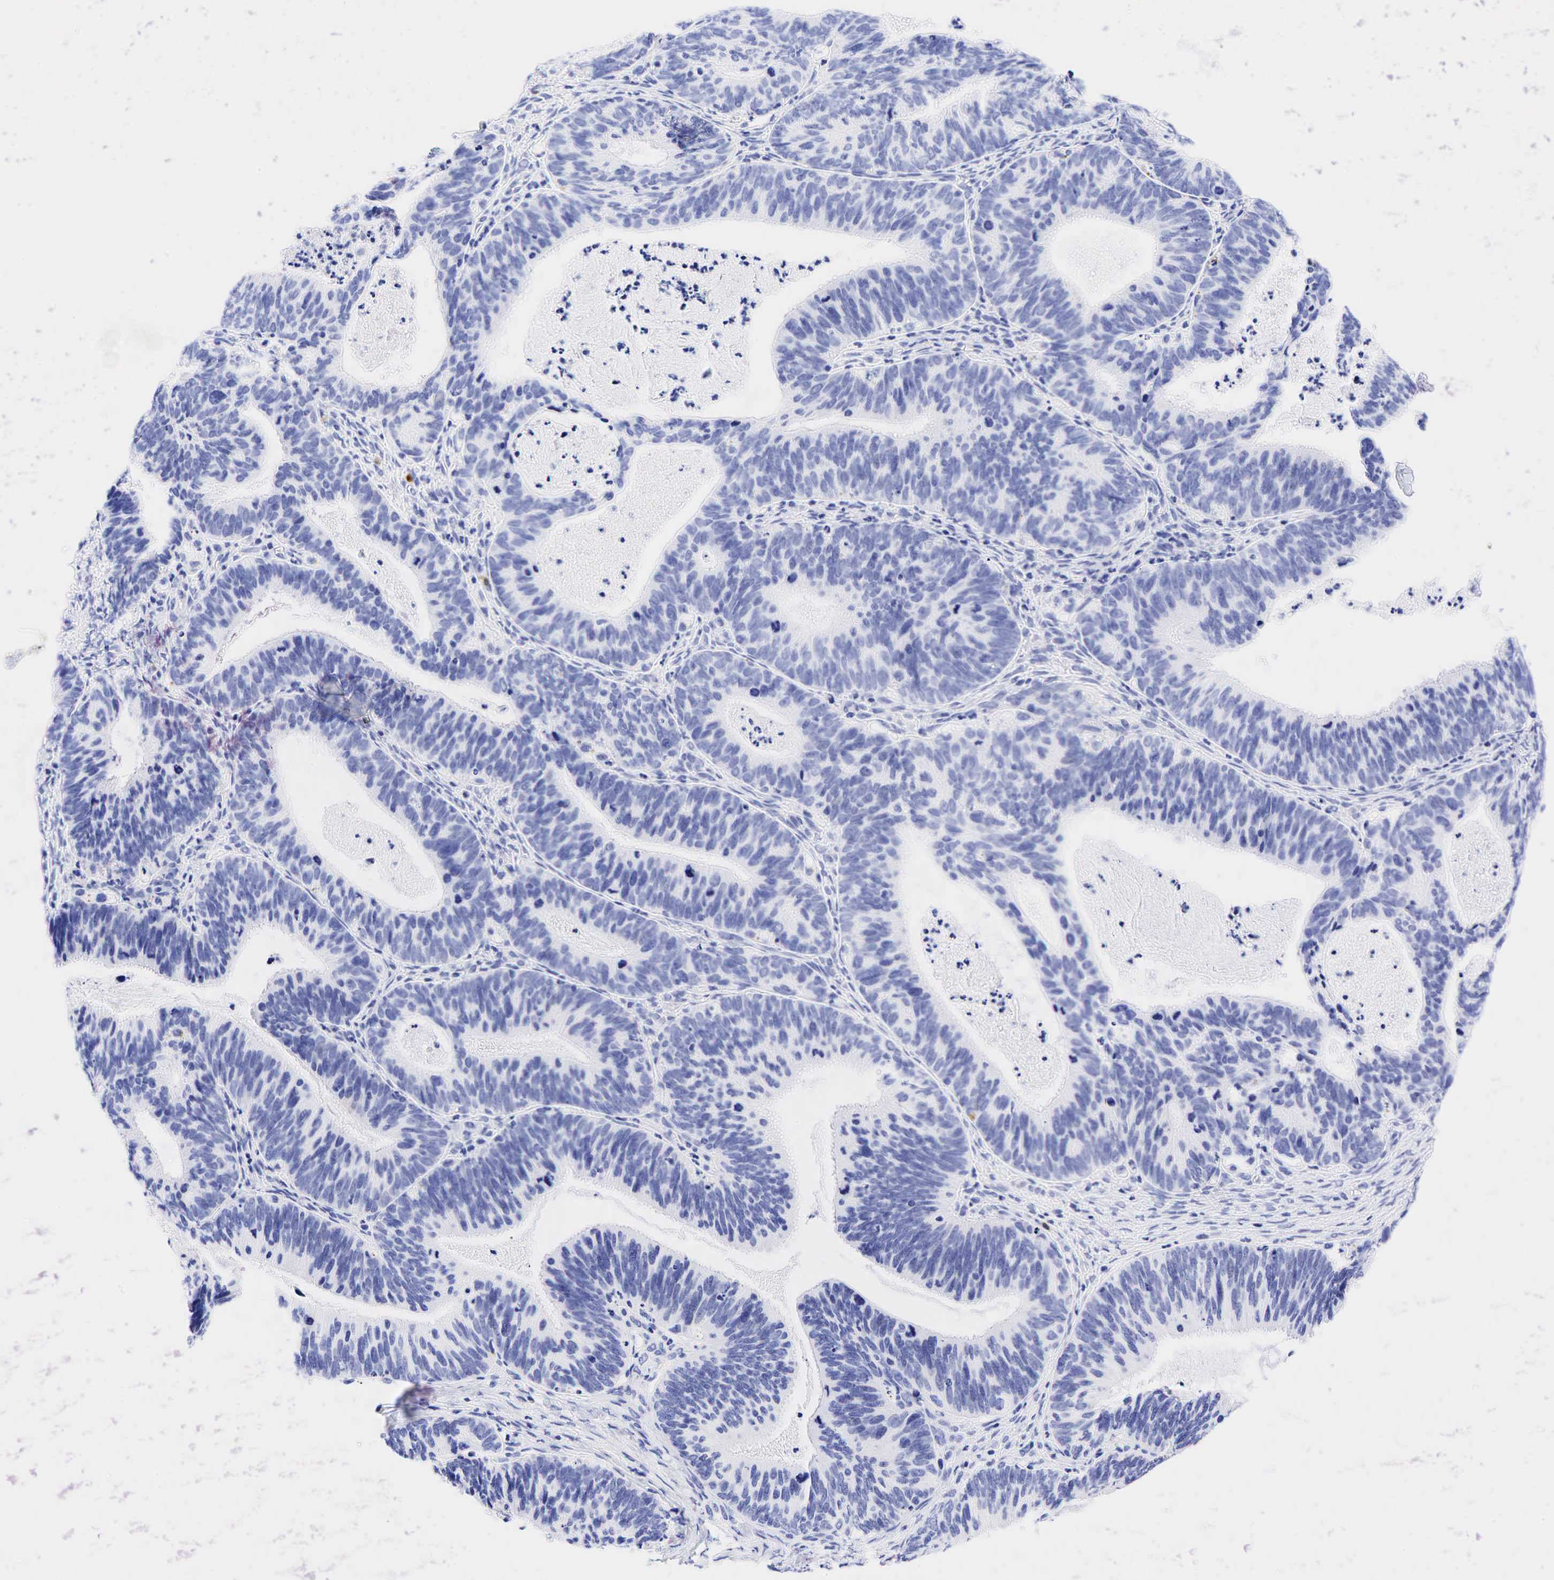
{"staining": {"intensity": "negative", "quantity": "none", "location": "none"}, "tissue": "ovarian cancer", "cell_type": "Tumor cells", "image_type": "cancer", "snomed": [{"axis": "morphology", "description": "Carcinoma, endometroid"}, {"axis": "topography", "description": "Ovary"}], "caption": "This is an immunohistochemistry (IHC) photomicrograph of human ovarian cancer. There is no positivity in tumor cells.", "gene": "CD79A", "patient": {"sex": "female", "age": 52}}